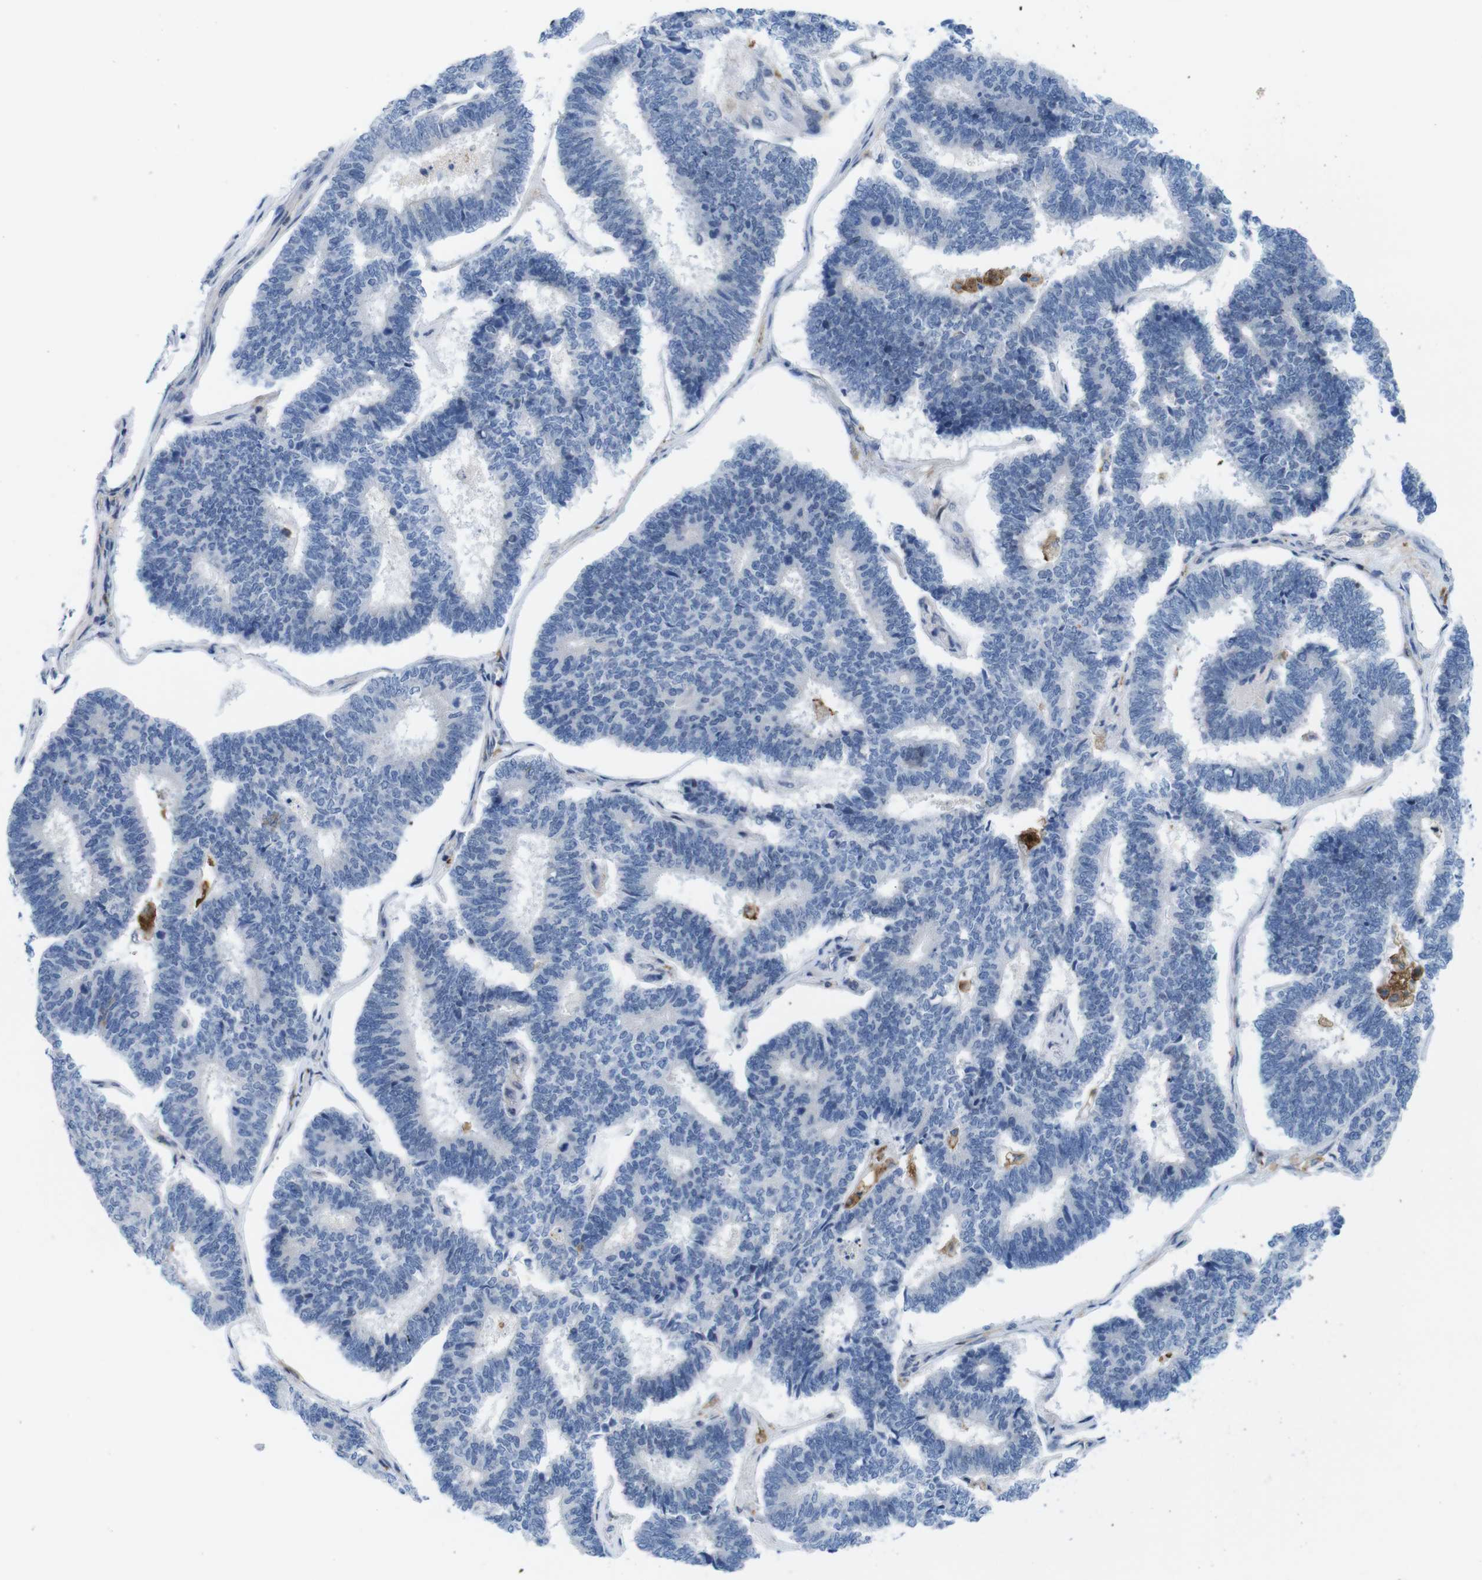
{"staining": {"intensity": "negative", "quantity": "none", "location": "none"}, "tissue": "endometrial cancer", "cell_type": "Tumor cells", "image_type": "cancer", "snomed": [{"axis": "morphology", "description": "Adenocarcinoma, NOS"}, {"axis": "topography", "description": "Endometrium"}], "caption": "Image shows no protein positivity in tumor cells of endometrial adenocarcinoma tissue. (Stains: DAB (3,3'-diaminobenzidine) immunohistochemistry with hematoxylin counter stain, Microscopy: brightfield microscopy at high magnification).", "gene": "CD300C", "patient": {"sex": "female", "age": 70}}